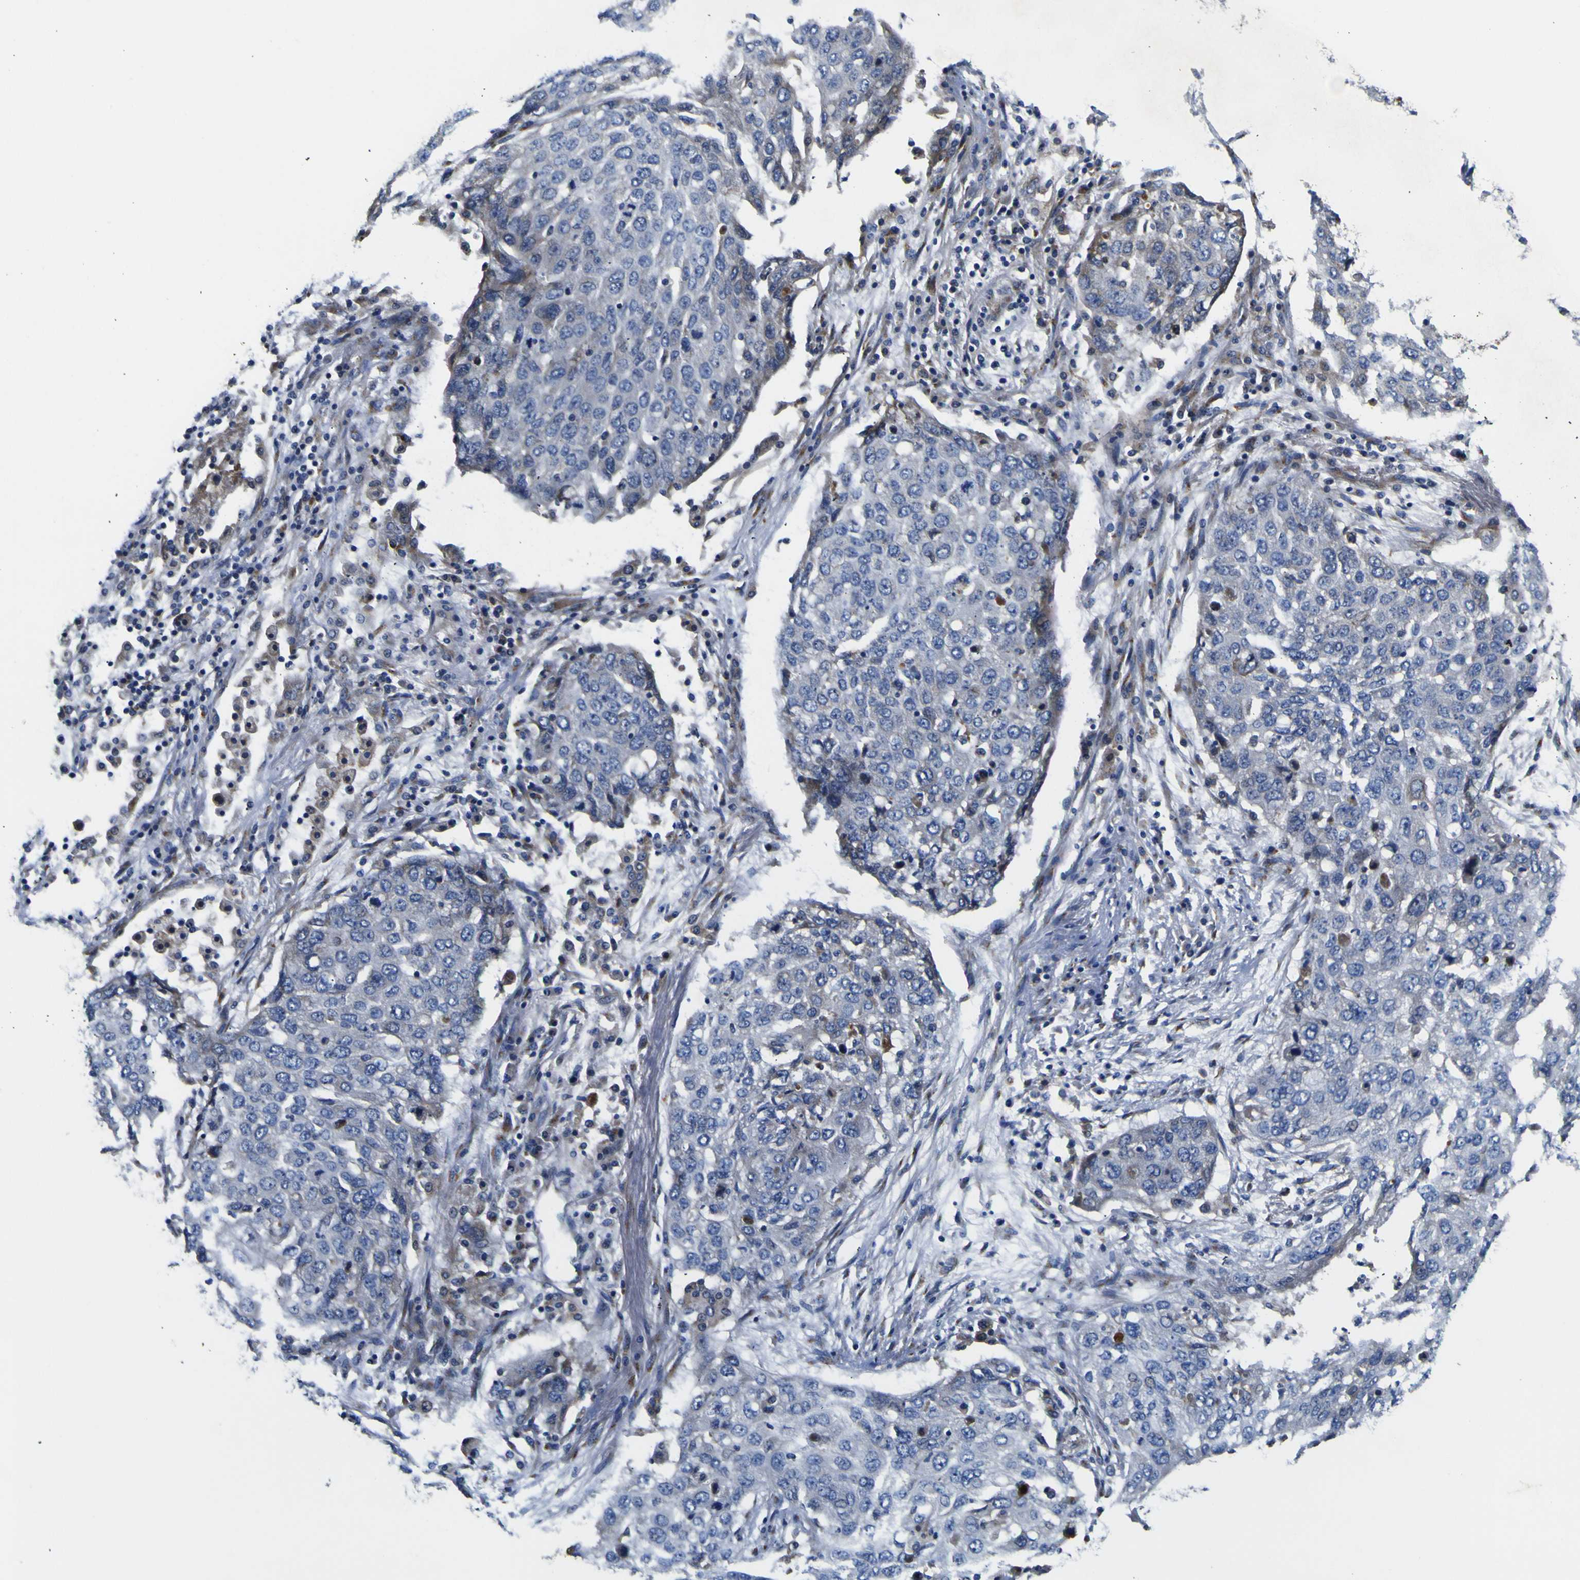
{"staining": {"intensity": "negative", "quantity": "none", "location": "none"}, "tissue": "lung cancer", "cell_type": "Tumor cells", "image_type": "cancer", "snomed": [{"axis": "morphology", "description": "Squamous cell carcinoma, NOS"}, {"axis": "topography", "description": "Lung"}], "caption": "High power microscopy micrograph of an immunohistochemistry histopathology image of squamous cell carcinoma (lung), revealing no significant positivity in tumor cells.", "gene": "COA1", "patient": {"sex": "female", "age": 63}}